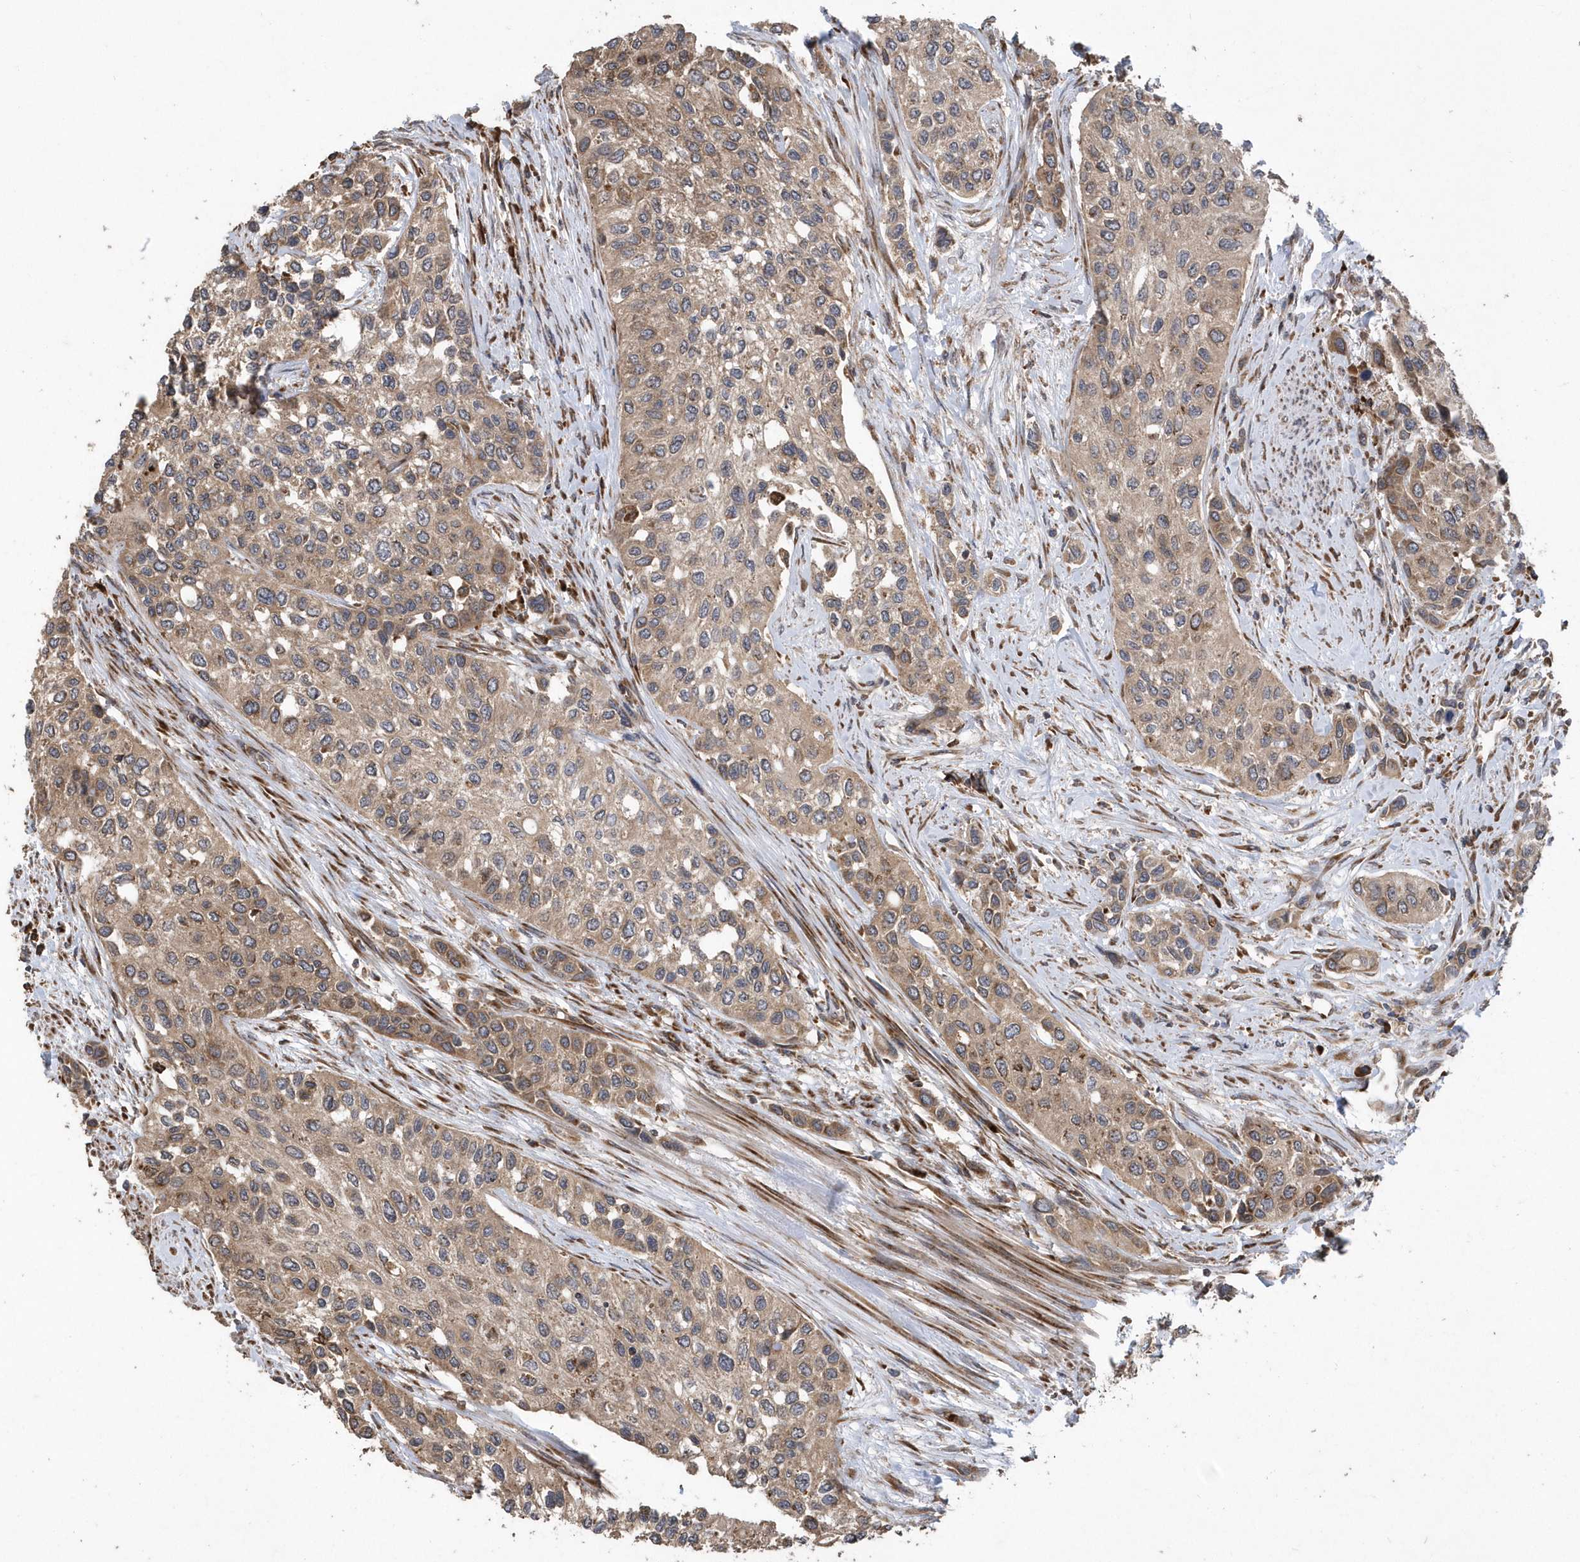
{"staining": {"intensity": "weak", "quantity": ">75%", "location": "cytoplasmic/membranous"}, "tissue": "urothelial cancer", "cell_type": "Tumor cells", "image_type": "cancer", "snomed": [{"axis": "morphology", "description": "Normal tissue, NOS"}, {"axis": "morphology", "description": "Urothelial carcinoma, High grade"}, {"axis": "topography", "description": "Vascular tissue"}, {"axis": "topography", "description": "Urinary bladder"}], "caption": "This image demonstrates immunohistochemistry (IHC) staining of human high-grade urothelial carcinoma, with low weak cytoplasmic/membranous positivity in about >75% of tumor cells.", "gene": "WASHC5", "patient": {"sex": "female", "age": 56}}